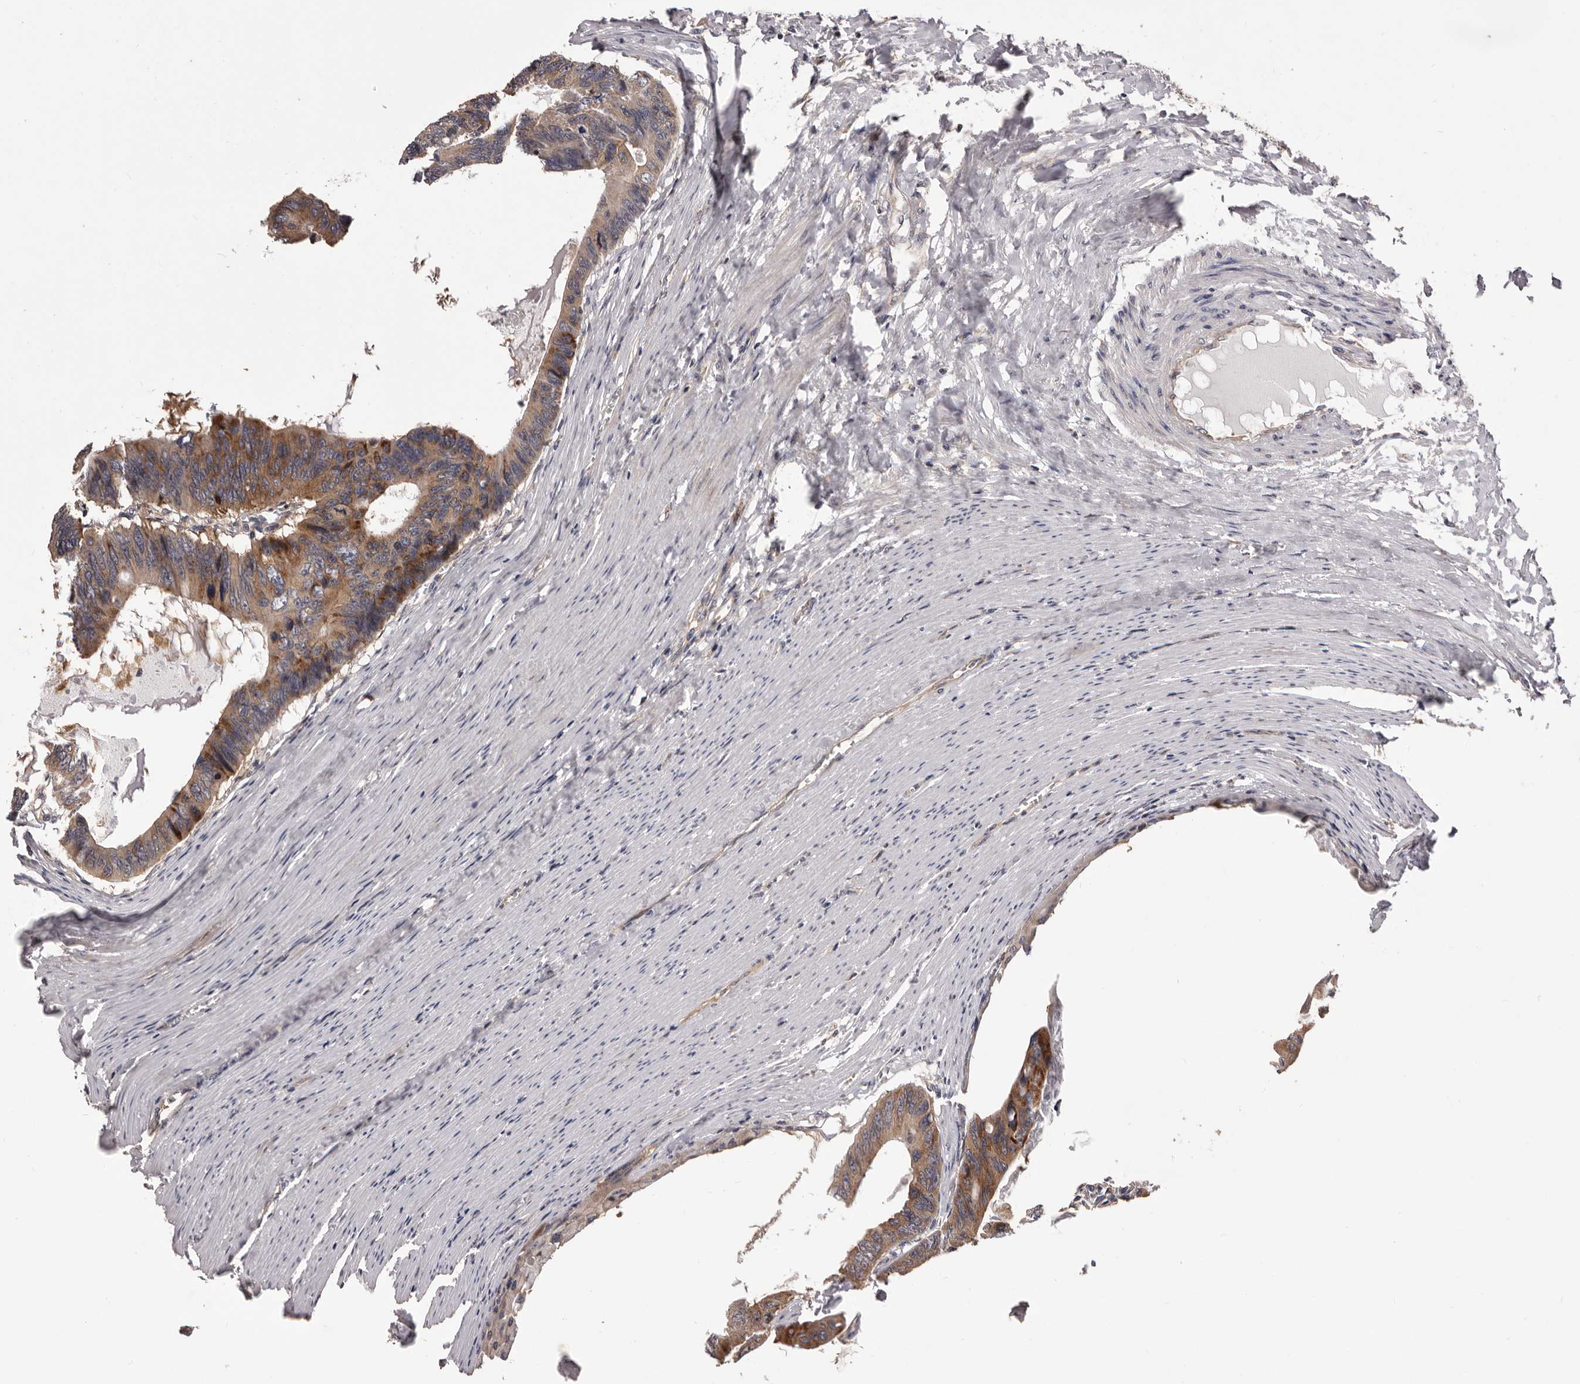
{"staining": {"intensity": "moderate", "quantity": ">75%", "location": "cytoplasmic/membranous"}, "tissue": "colorectal cancer", "cell_type": "Tumor cells", "image_type": "cancer", "snomed": [{"axis": "morphology", "description": "Adenocarcinoma, NOS"}, {"axis": "topography", "description": "Colon"}], "caption": "Protein analysis of colorectal cancer (adenocarcinoma) tissue reveals moderate cytoplasmic/membranous positivity in about >75% of tumor cells. (DAB (3,3'-diaminobenzidine) = brown stain, brightfield microscopy at high magnification).", "gene": "HBS1L", "patient": {"sex": "female", "age": 55}}